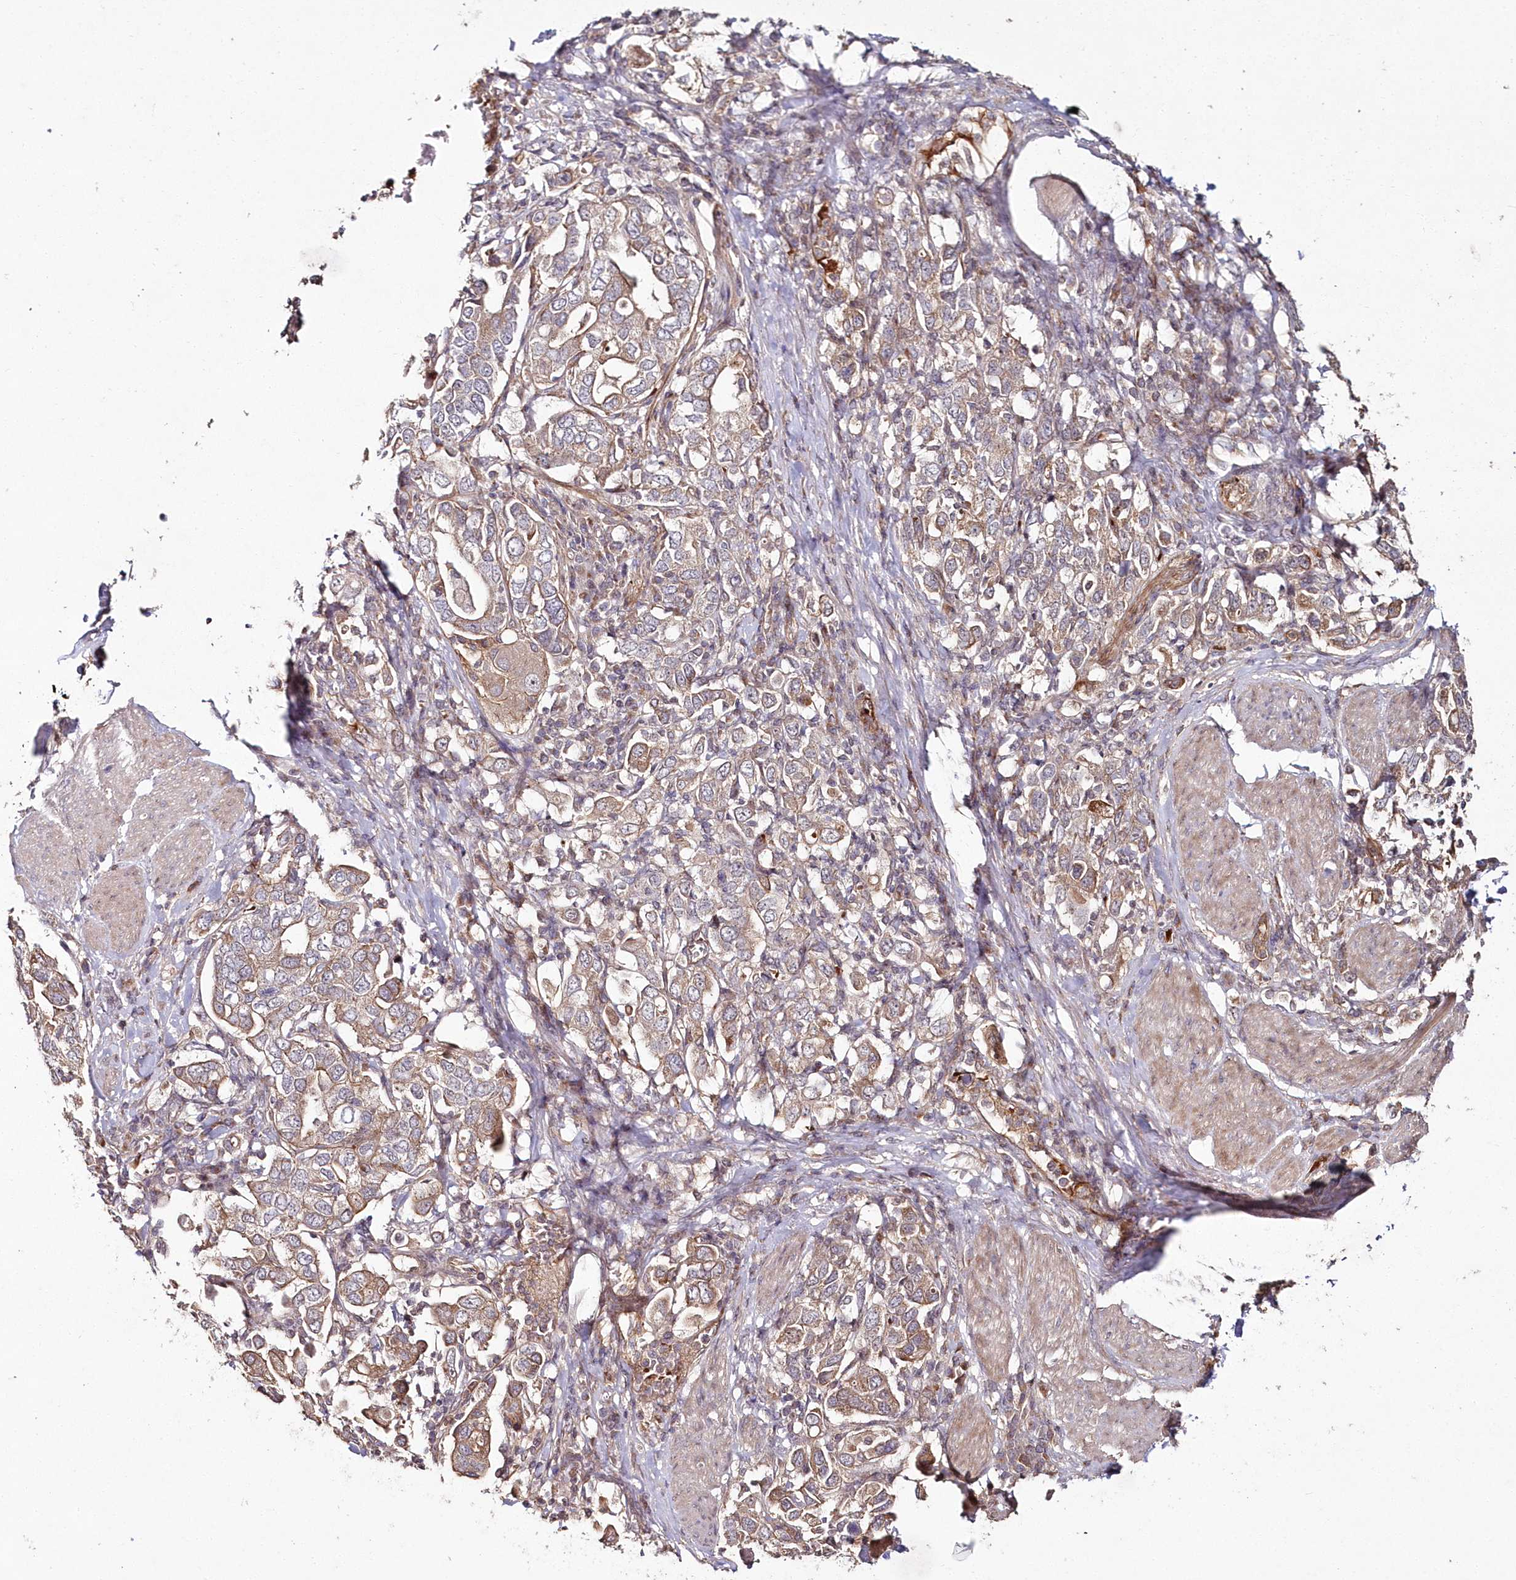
{"staining": {"intensity": "moderate", "quantity": "25%-75%", "location": "cytoplasmic/membranous"}, "tissue": "stomach cancer", "cell_type": "Tumor cells", "image_type": "cancer", "snomed": [{"axis": "morphology", "description": "Adenocarcinoma, NOS"}, {"axis": "topography", "description": "Stomach, upper"}], "caption": "Protein staining exhibits moderate cytoplasmic/membranous positivity in approximately 25%-75% of tumor cells in stomach cancer (adenocarcinoma).", "gene": "HYCC2", "patient": {"sex": "male", "age": 62}}